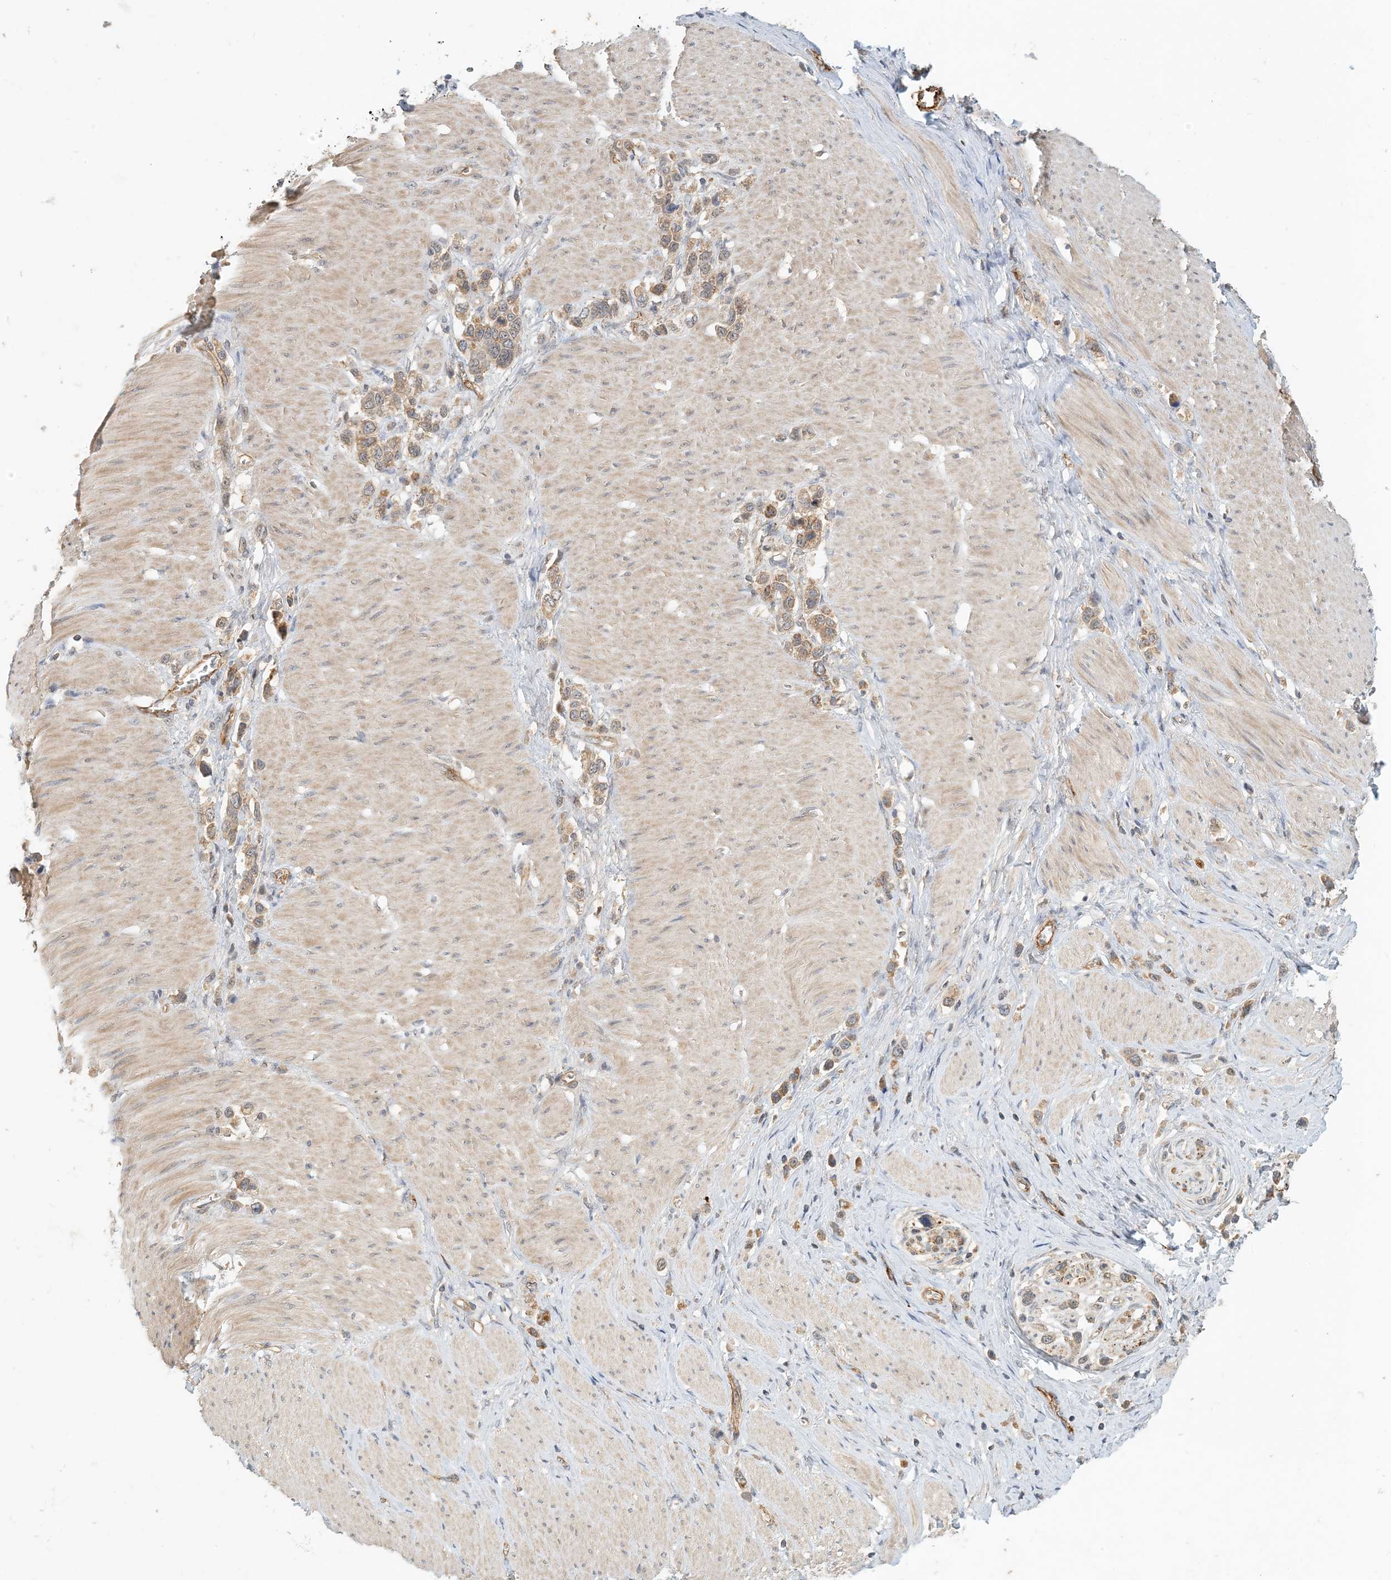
{"staining": {"intensity": "moderate", "quantity": ">75%", "location": "cytoplasmic/membranous"}, "tissue": "stomach cancer", "cell_type": "Tumor cells", "image_type": "cancer", "snomed": [{"axis": "morphology", "description": "Normal tissue, NOS"}, {"axis": "morphology", "description": "Adenocarcinoma, NOS"}, {"axis": "topography", "description": "Stomach, upper"}, {"axis": "topography", "description": "Stomach"}], "caption": "High-power microscopy captured an IHC micrograph of stomach adenocarcinoma, revealing moderate cytoplasmic/membranous expression in about >75% of tumor cells.", "gene": "ZBTB3", "patient": {"sex": "female", "age": 65}}